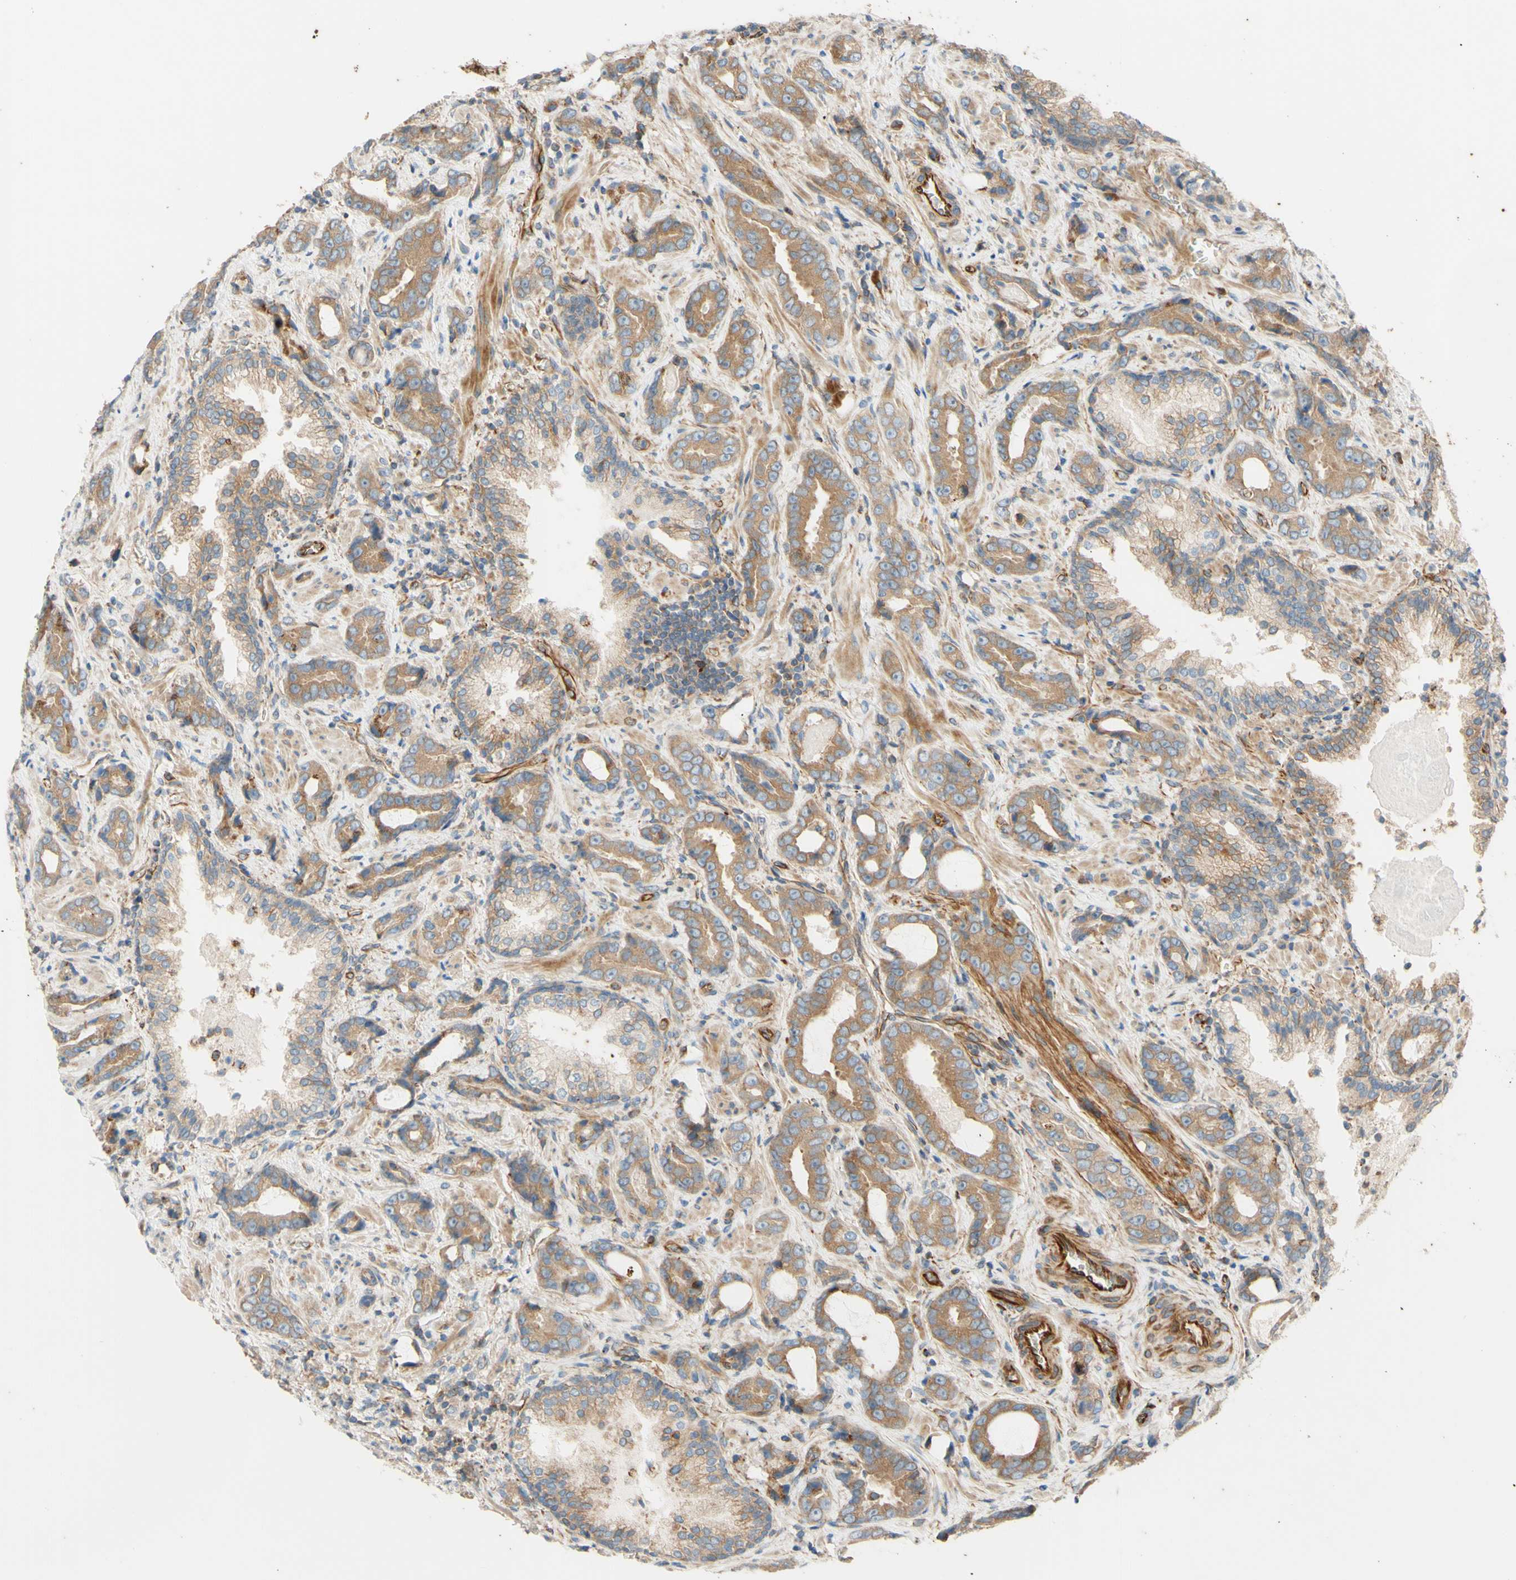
{"staining": {"intensity": "moderate", "quantity": ">75%", "location": "cytoplasmic/membranous"}, "tissue": "prostate cancer", "cell_type": "Tumor cells", "image_type": "cancer", "snomed": [{"axis": "morphology", "description": "Adenocarcinoma, Low grade"}, {"axis": "topography", "description": "Prostate"}], "caption": "Human low-grade adenocarcinoma (prostate) stained for a protein (brown) reveals moderate cytoplasmic/membranous positive positivity in approximately >75% of tumor cells.", "gene": "C1orf43", "patient": {"sex": "male", "age": 60}}